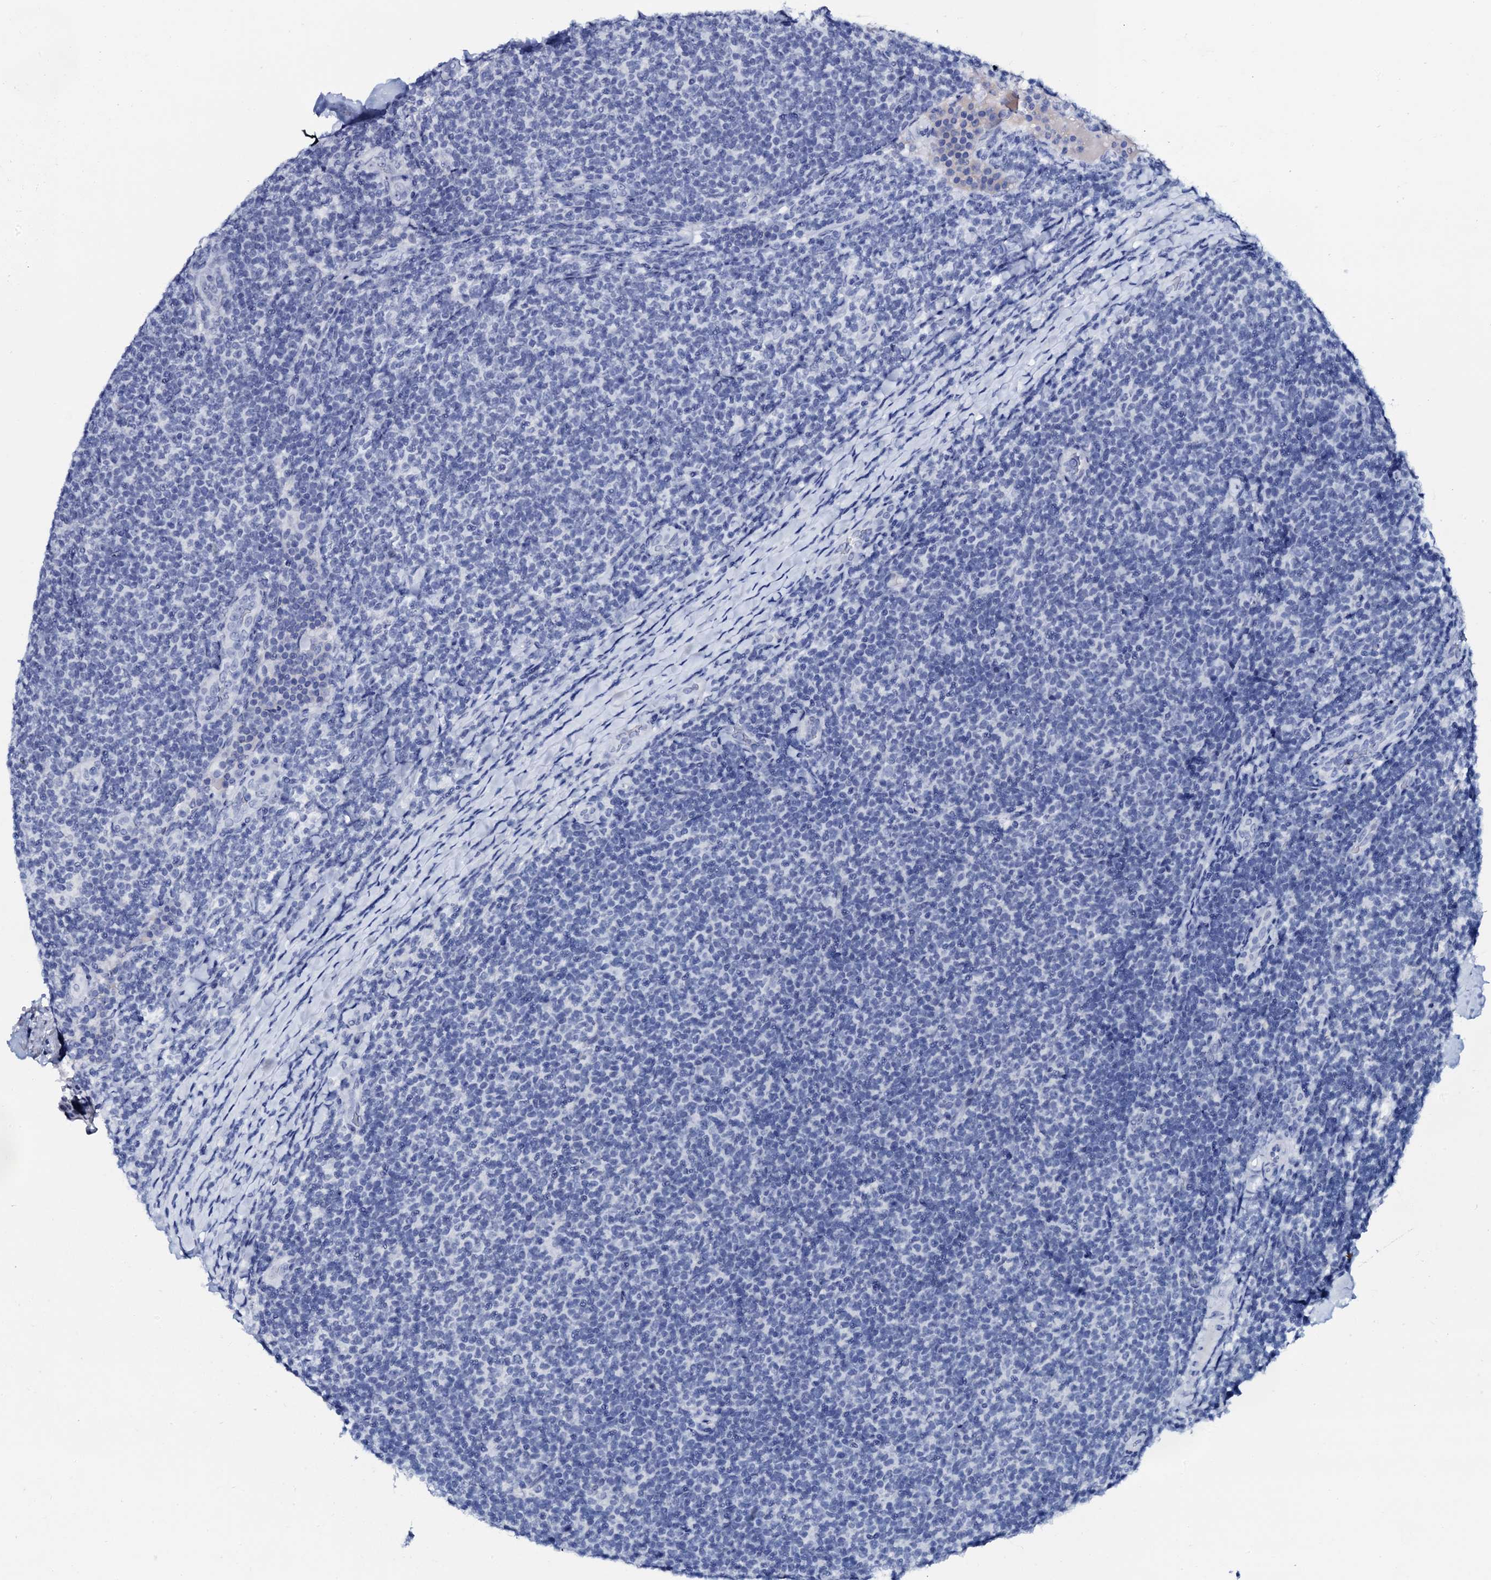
{"staining": {"intensity": "negative", "quantity": "none", "location": "none"}, "tissue": "lymphoma", "cell_type": "Tumor cells", "image_type": "cancer", "snomed": [{"axis": "morphology", "description": "Malignant lymphoma, non-Hodgkin's type, Low grade"}, {"axis": "topography", "description": "Lymph node"}], "caption": "The IHC image has no significant staining in tumor cells of lymphoma tissue.", "gene": "SPATA19", "patient": {"sex": "male", "age": 66}}